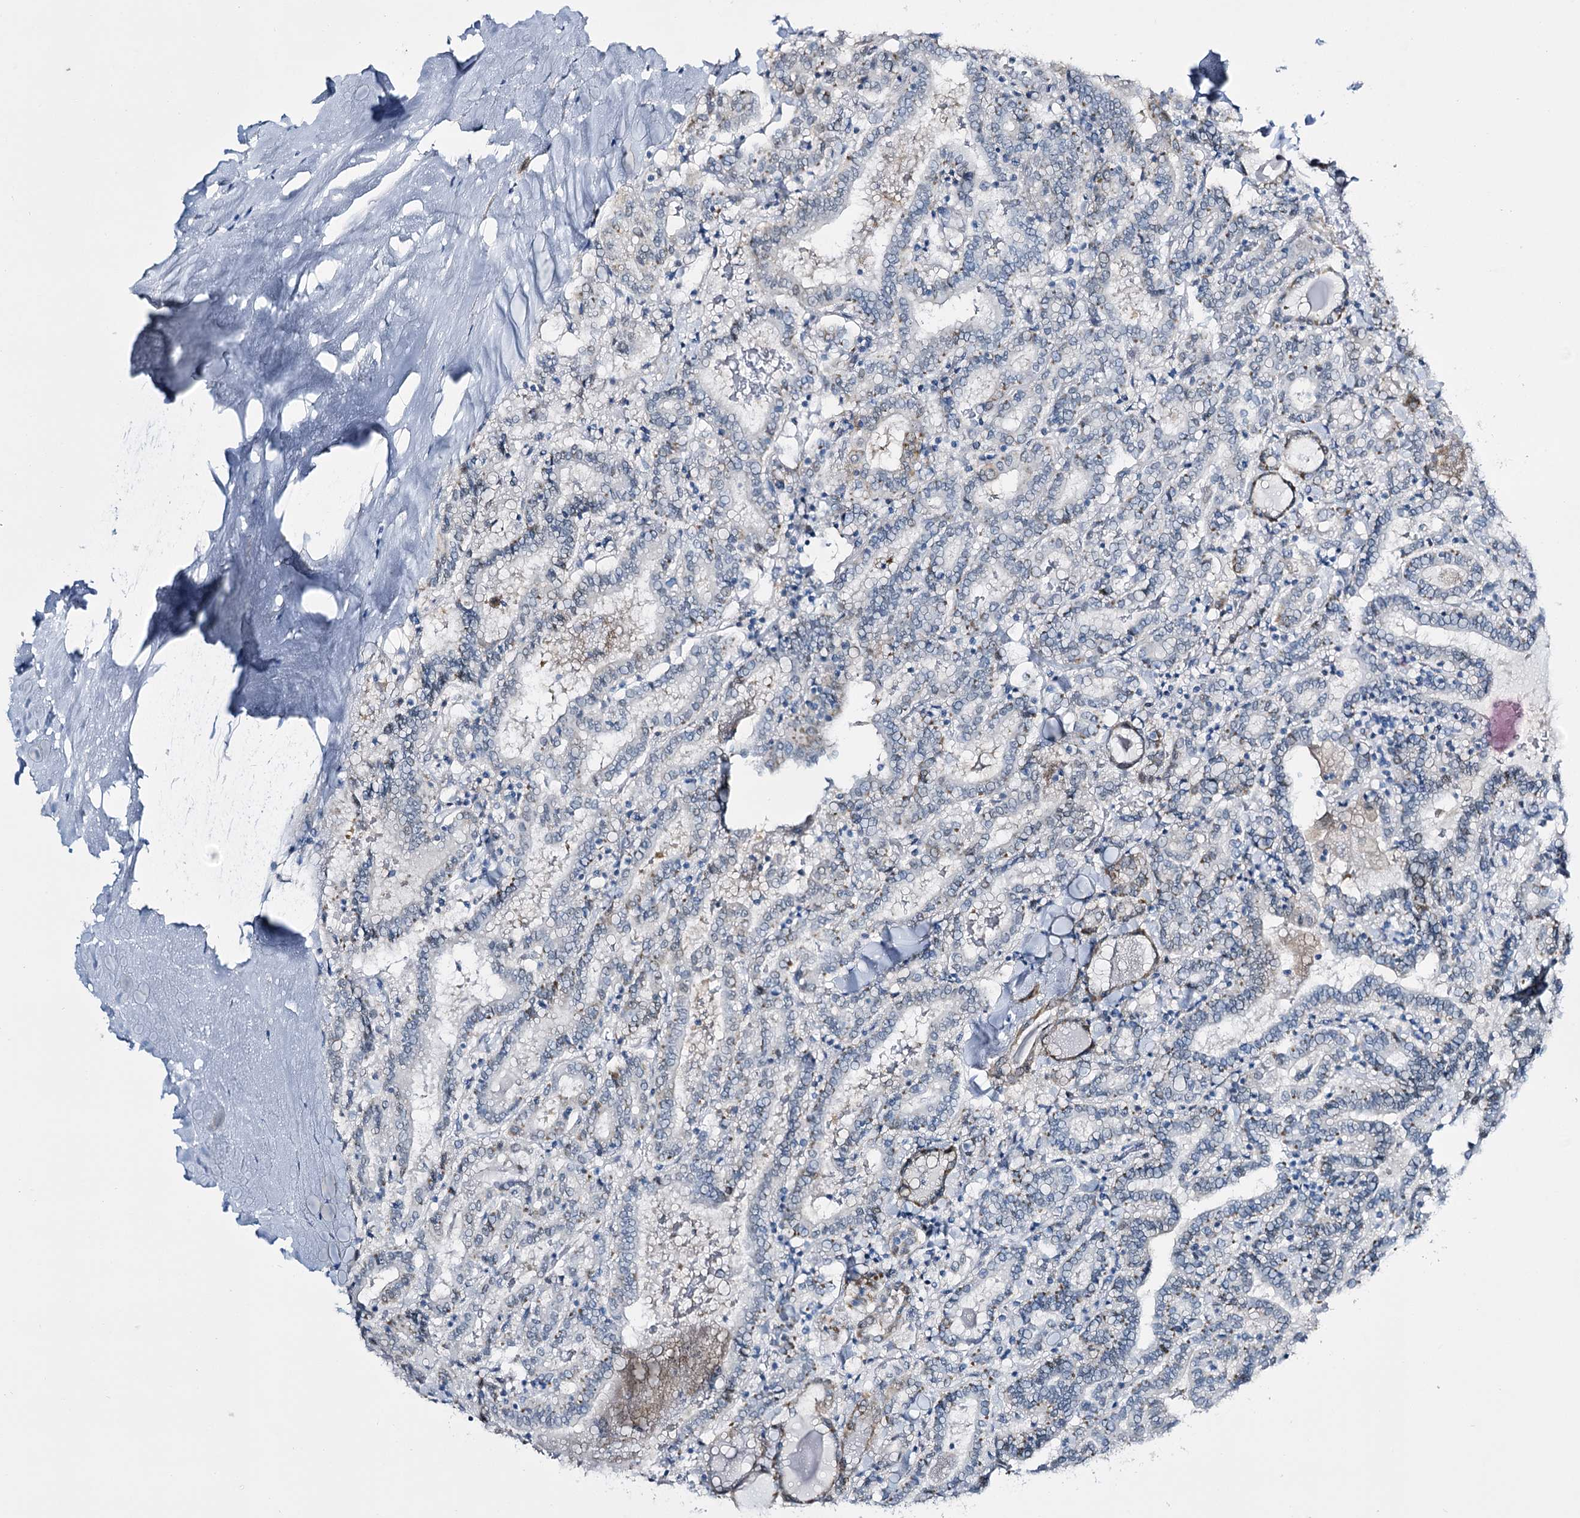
{"staining": {"intensity": "negative", "quantity": "none", "location": "none"}, "tissue": "thyroid cancer", "cell_type": "Tumor cells", "image_type": "cancer", "snomed": [{"axis": "morphology", "description": "Papillary adenocarcinoma, NOS"}, {"axis": "topography", "description": "Thyroid gland"}], "caption": "There is no significant positivity in tumor cells of thyroid cancer (papillary adenocarcinoma).", "gene": "RBM15B", "patient": {"sex": "female", "age": 72}}